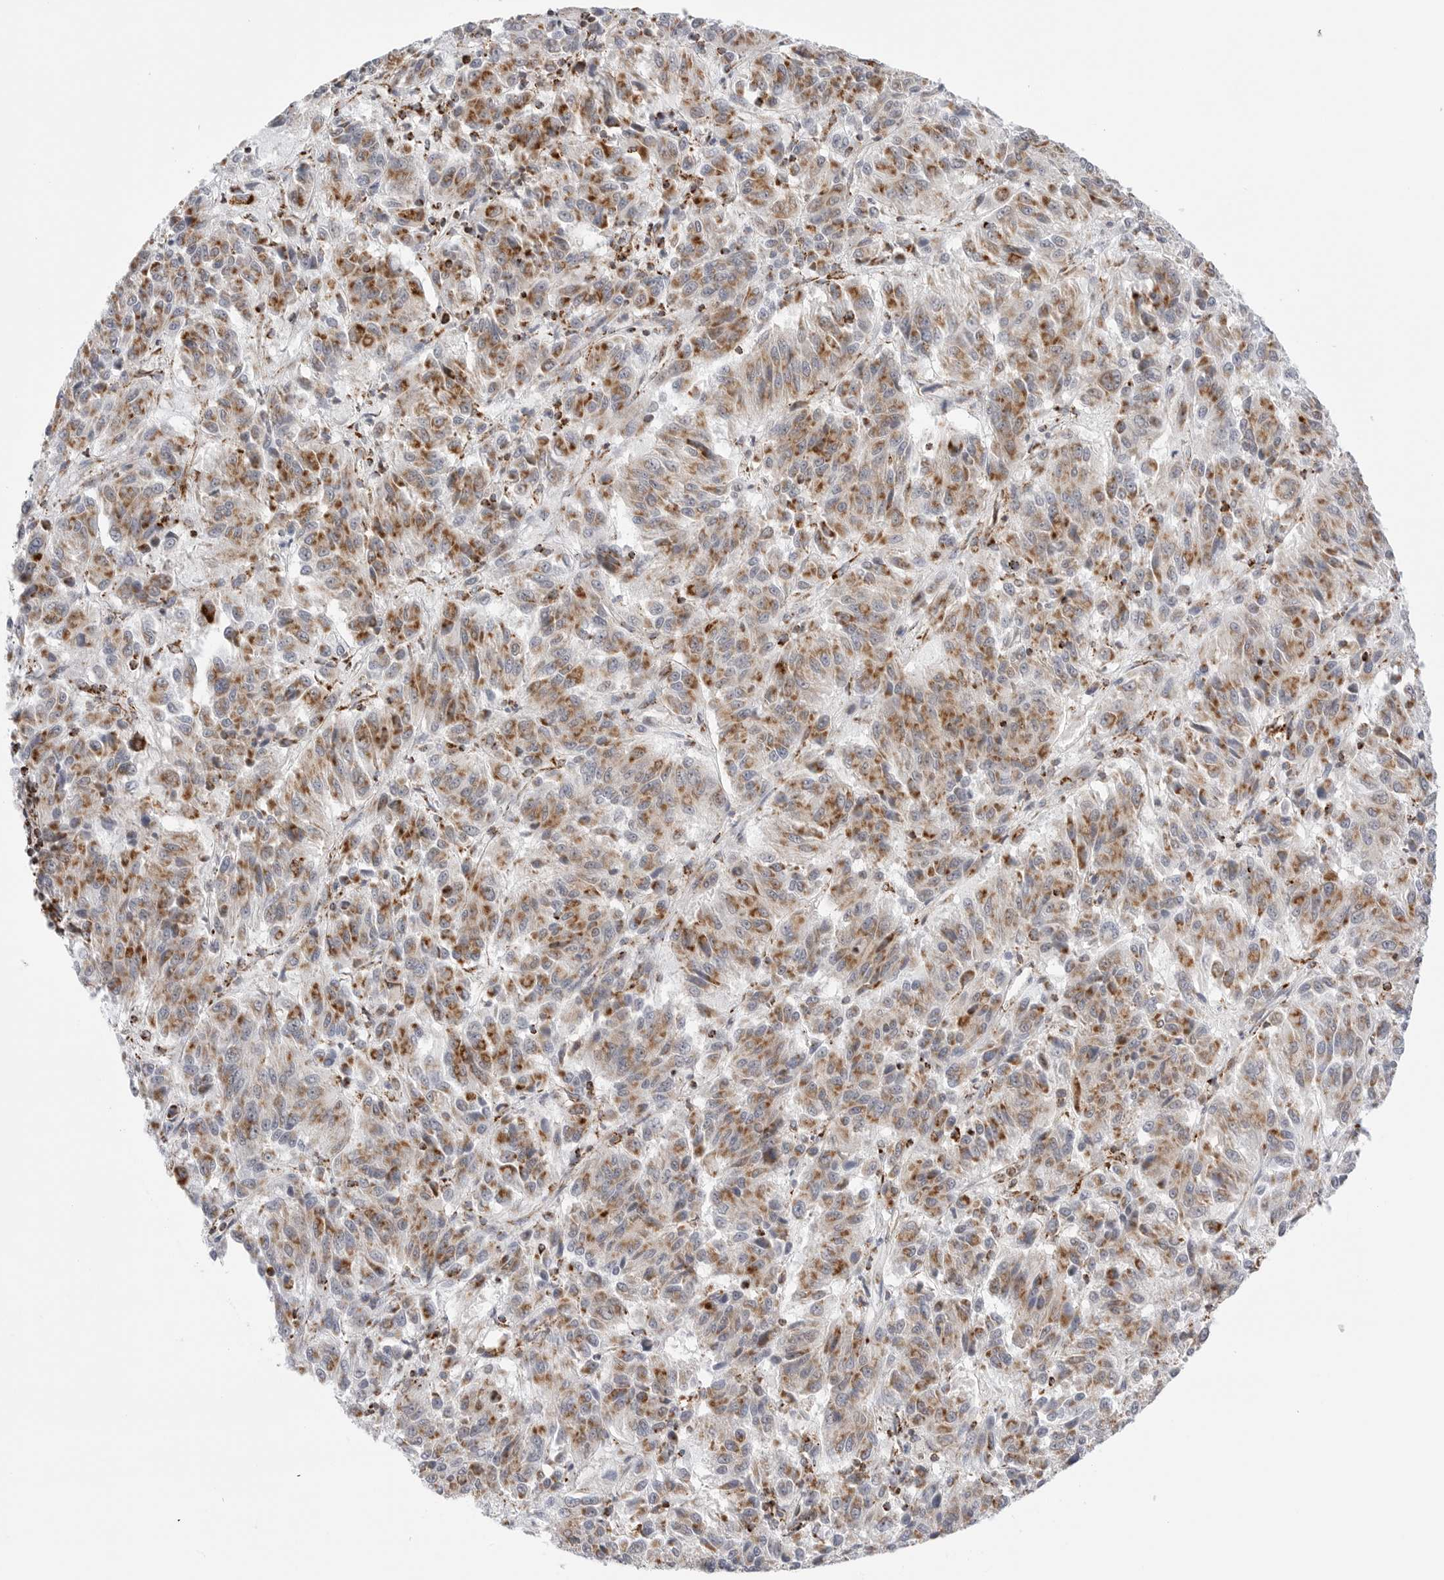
{"staining": {"intensity": "moderate", "quantity": "25%-75%", "location": "cytoplasmic/membranous"}, "tissue": "melanoma", "cell_type": "Tumor cells", "image_type": "cancer", "snomed": [{"axis": "morphology", "description": "Malignant melanoma, Metastatic site"}, {"axis": "topography", "description": "Lung"}], "caption": "This is an image of IHC staining of malignant melanoma (metastatic site), which shows moderate positivity in the cytoplasmic/membranous of tumor cells.", "gene": "ATP5IF1", "patient": {"sex": "male", "age": 64}}